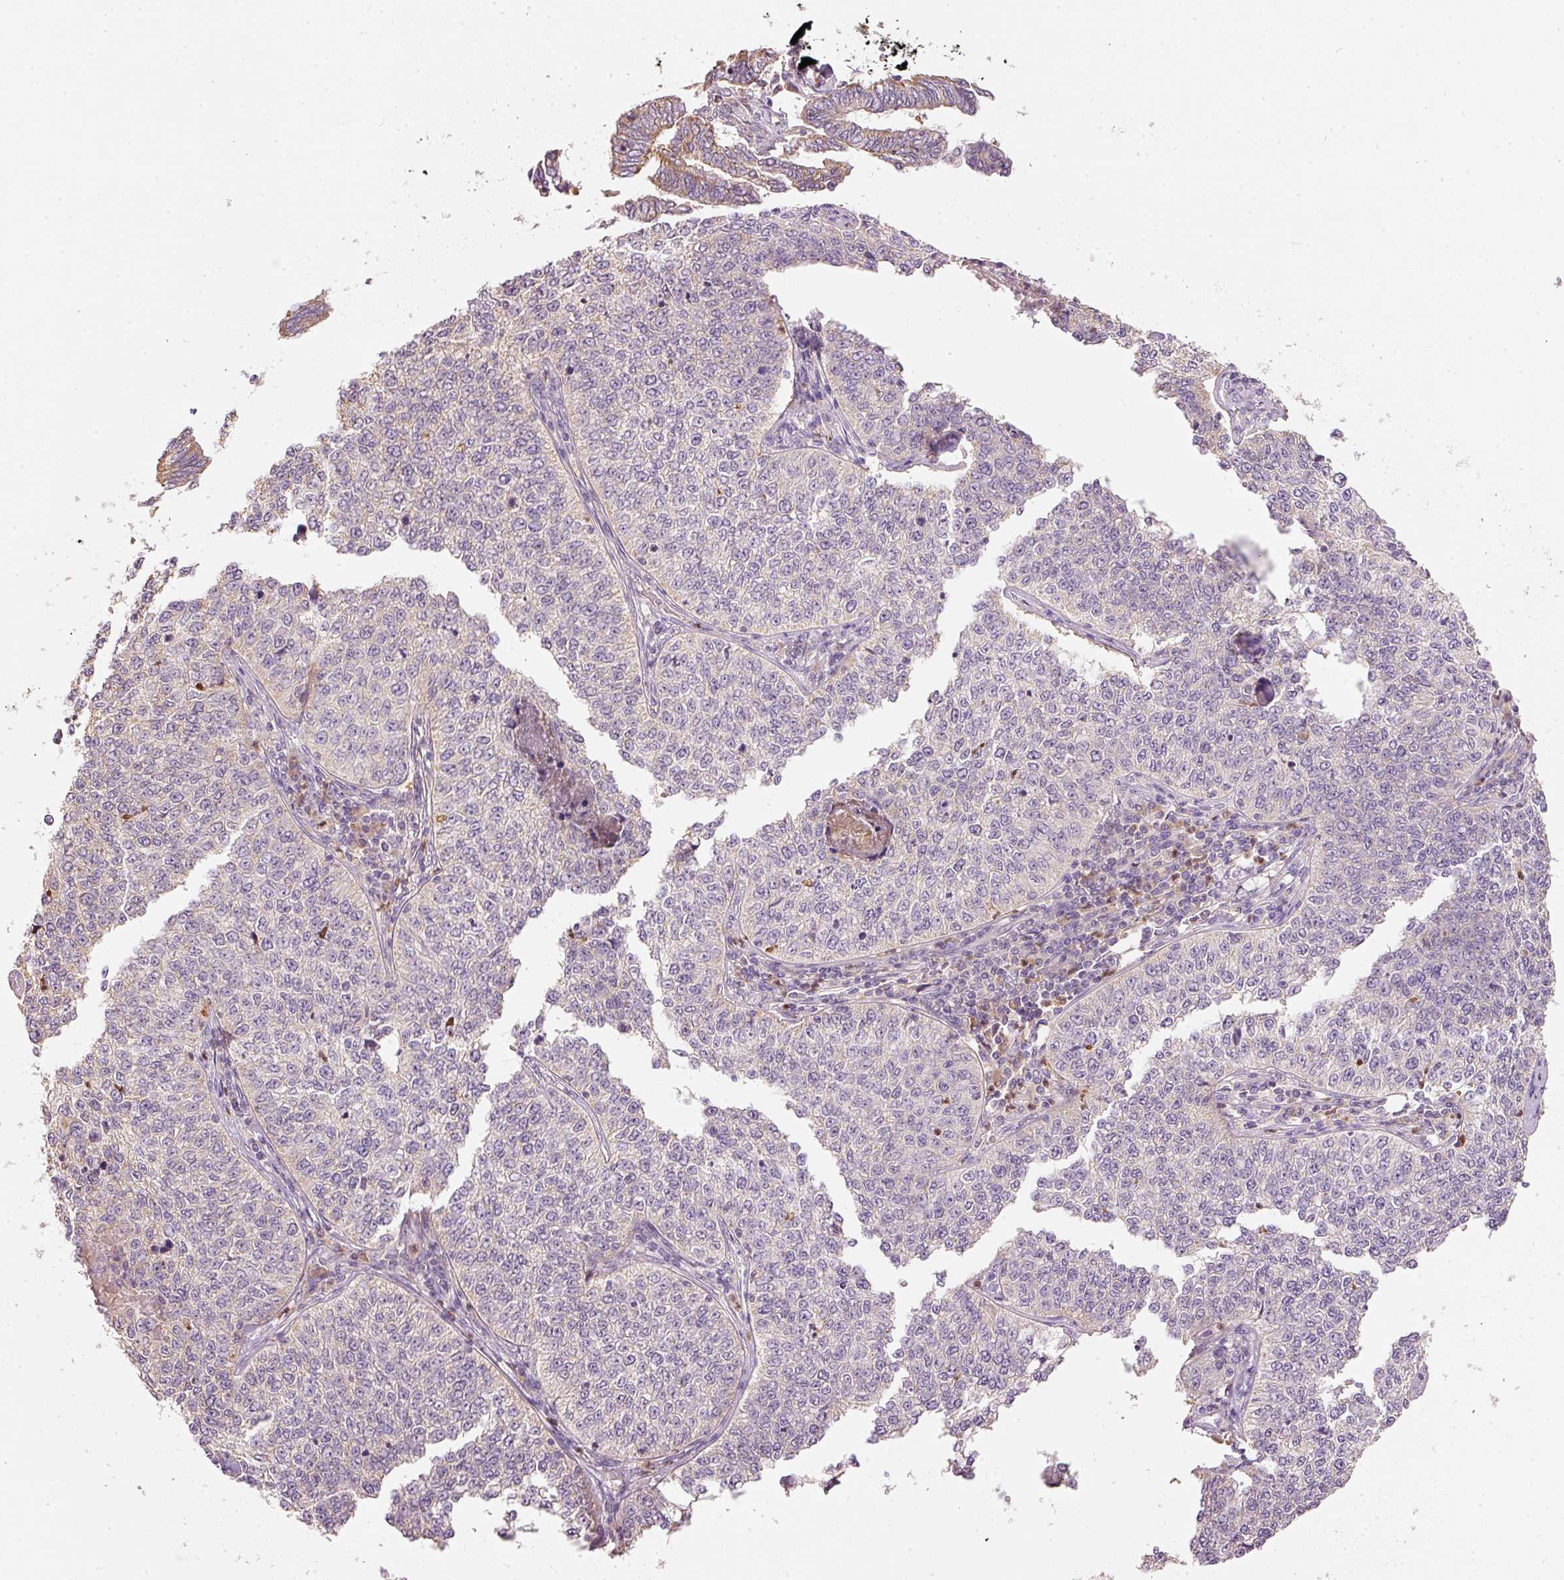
{"staining": {"intensity": "negative", "quantity": "none", "location": "none"}, "tissue": "cervical cancer", "cell_type": "Tumor cells", "image_type": "cancer", "snomed": [{"axis": "morphology", "description": "Squamous cell carcinoma, NOS"}, {"axis": "topography", "description": "Cervix"}], "caption": "This is a image of immunohistochemistry staining of squamous cell carcinoma (cervical), which shows no positivity in tumor cells.", "gene": "PSENEN", "patient": {"sex": "female", "age": 35}}